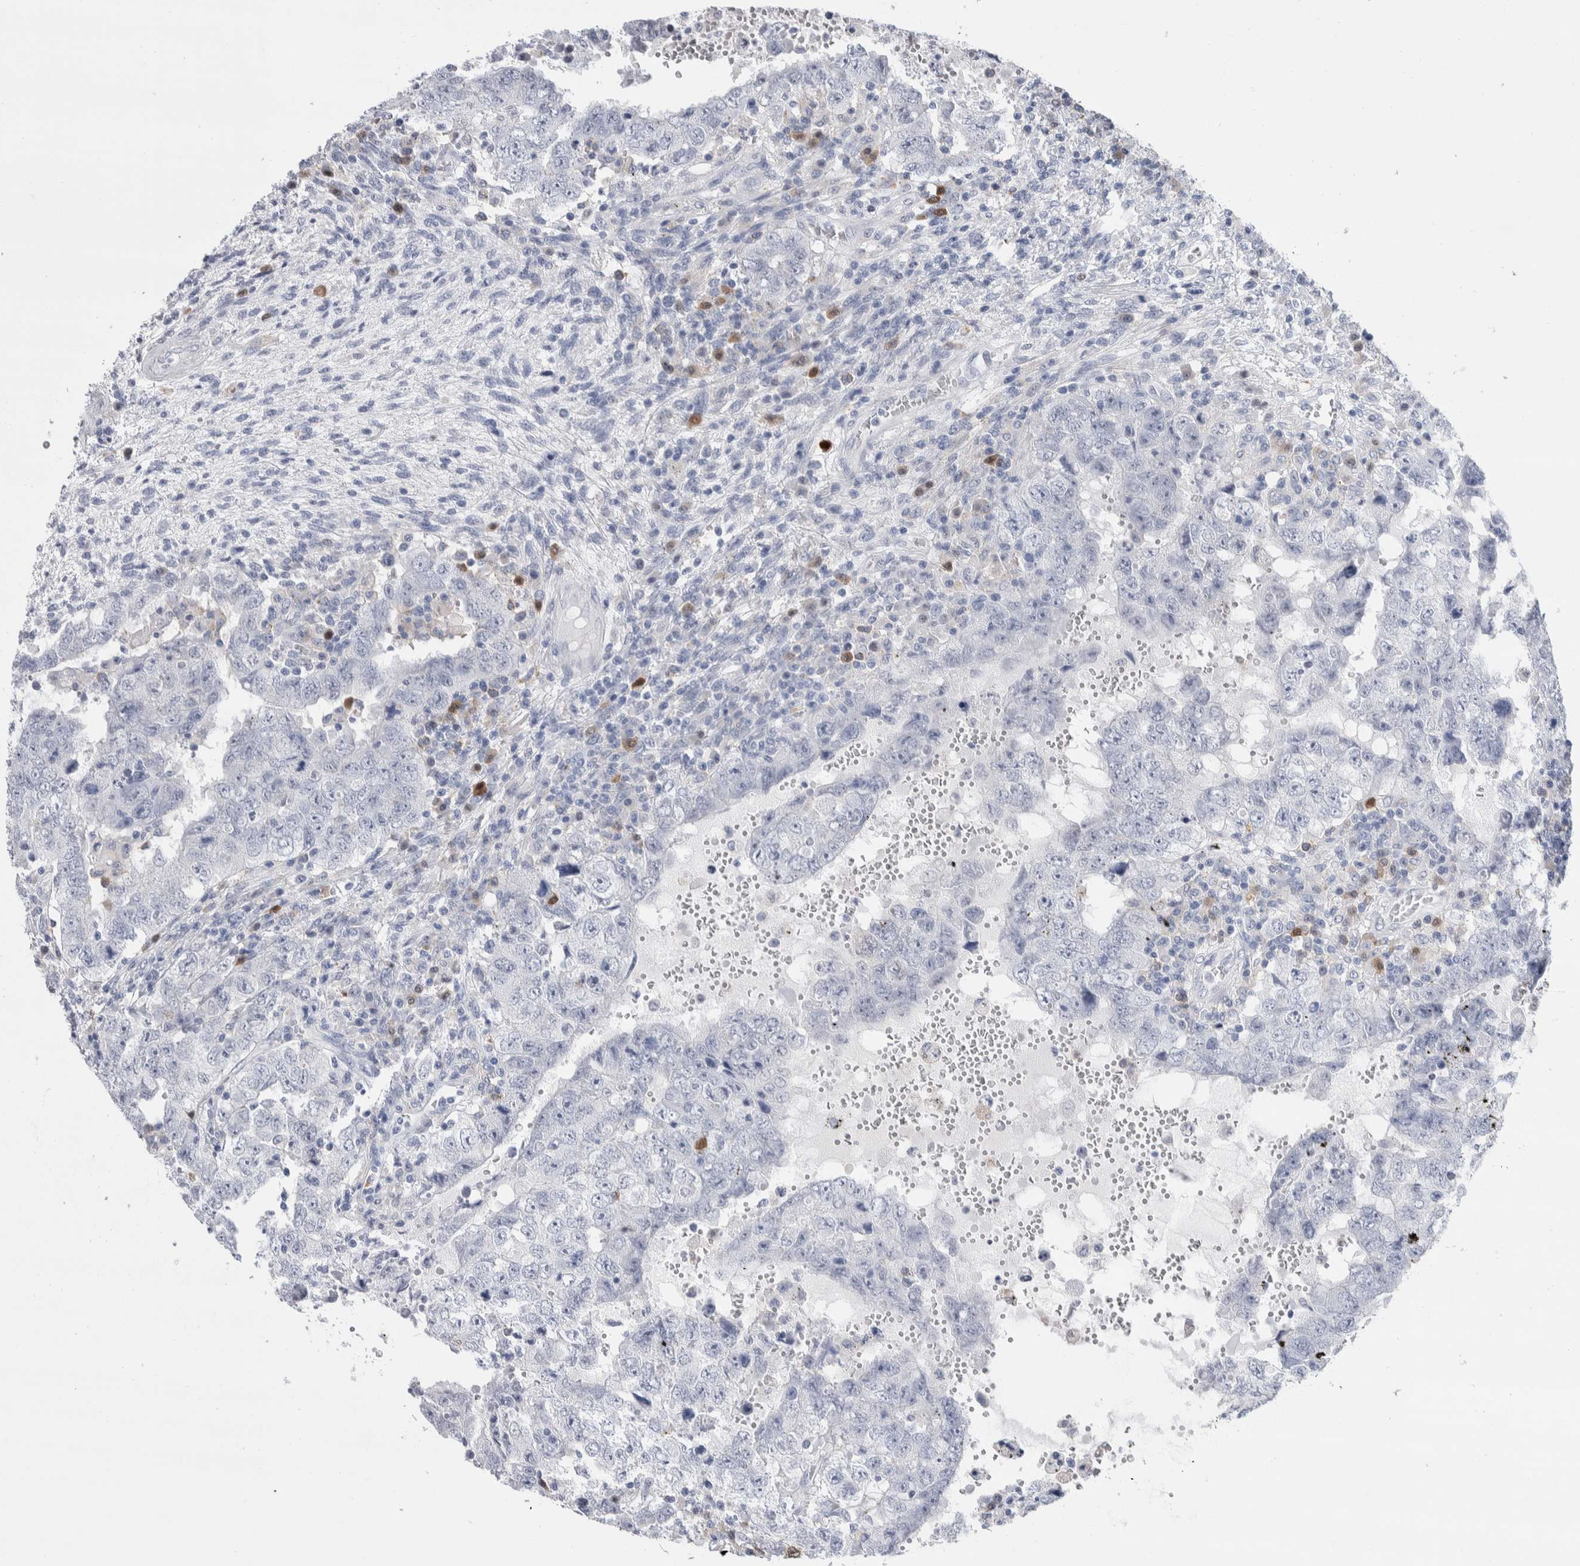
{"staining": {"intensity": "negative", "quantity": "none", "location": "none"}, "tissue": "testis cancer", "cell_type": "Tumor cells", "image_type": "cancer", "snomed": [{"axis": "morphology", "description": "Carcinoma, Embryonal, NOS"}, {"axis": "topography", "description": "Testis"}], "caption": "This is an immunohistochemistry (IHC) image of human testis embryonal carcinoma. There is no staining in tumor cells.", "gene": "LURAP1L", "patient": {"sex": "male", "age": 26}}